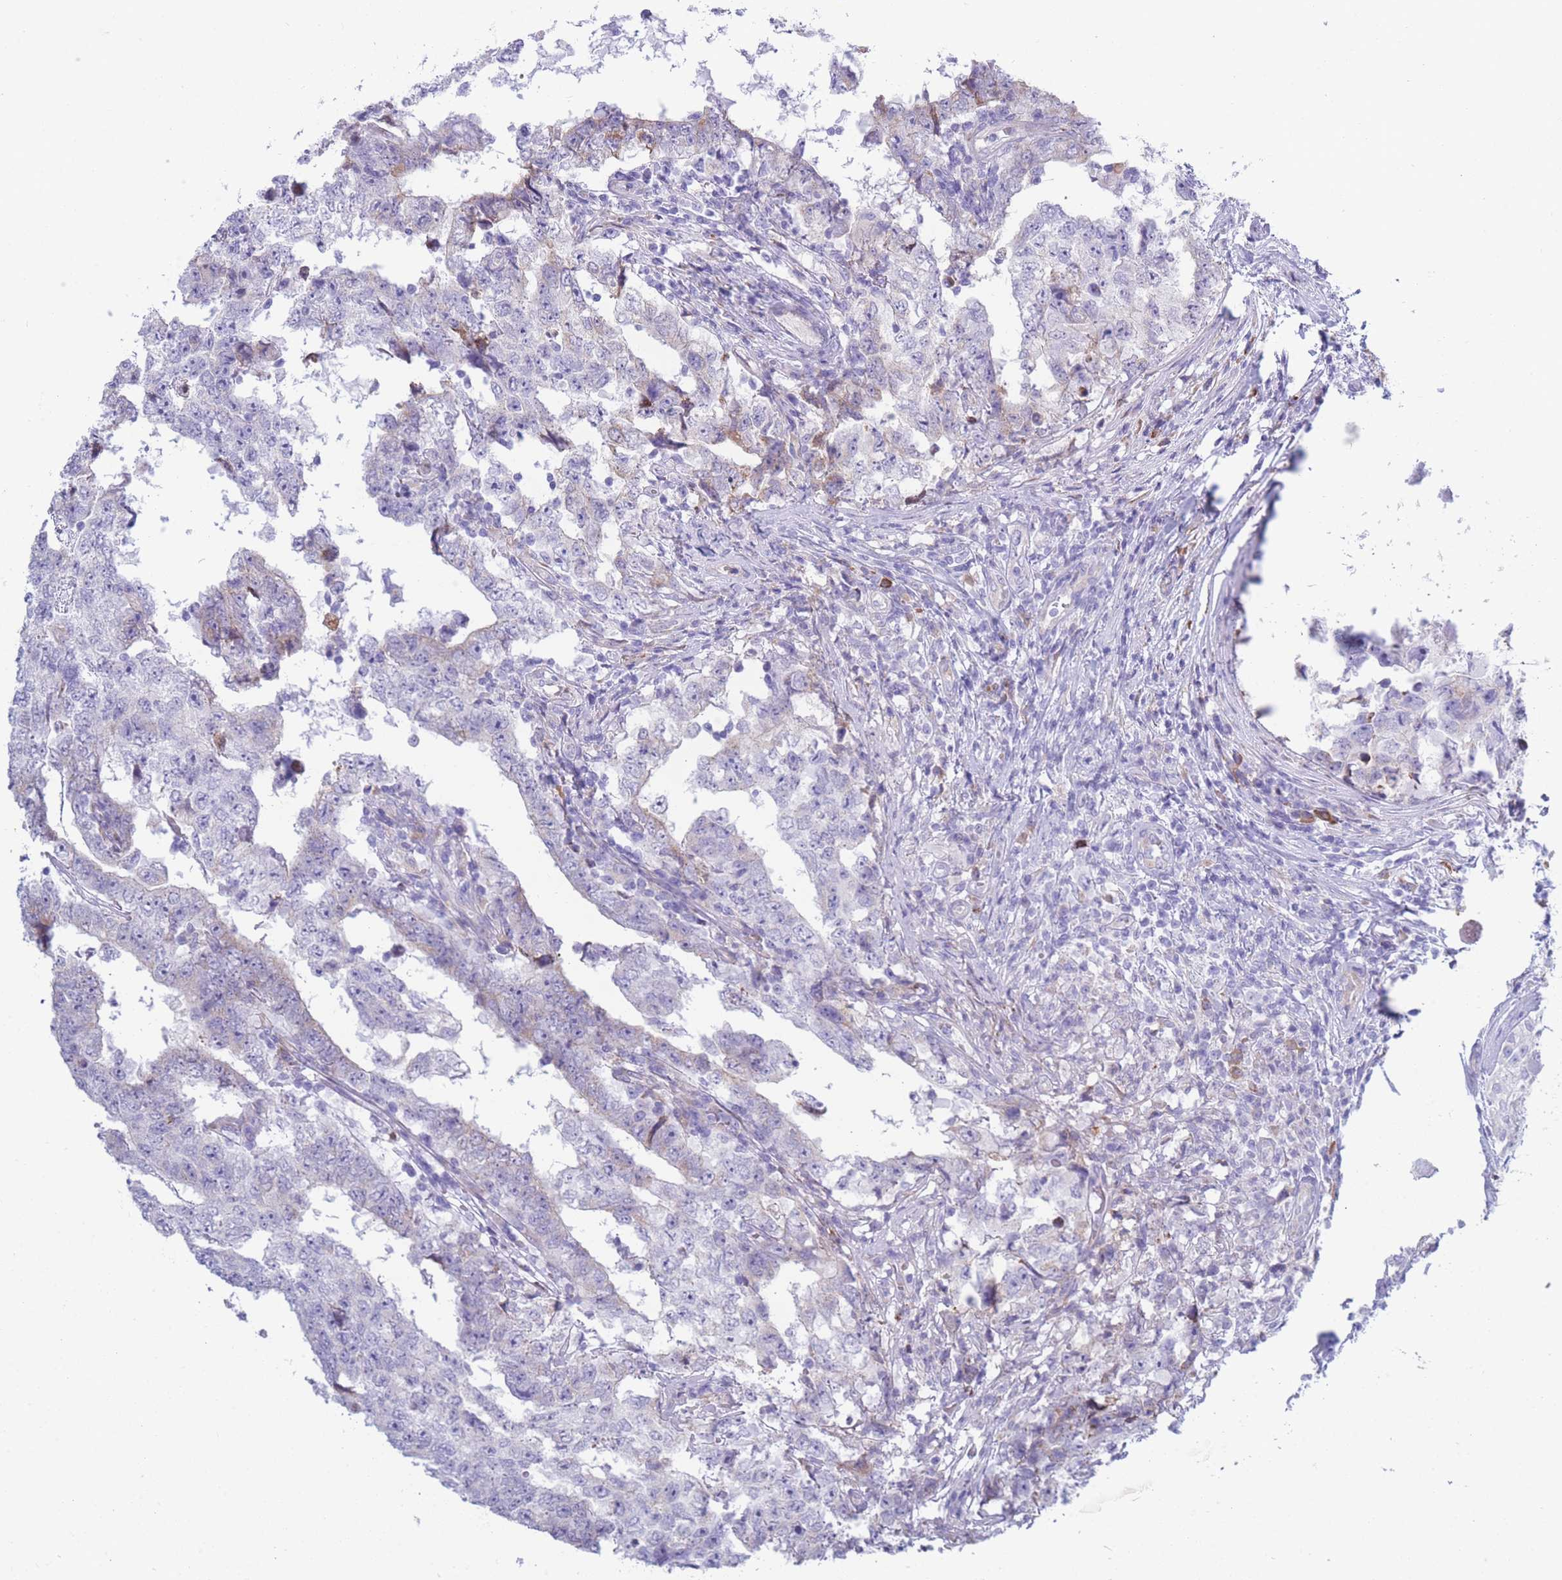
{"staining": {"intensity": "negative", "quantity": "none", "location": "none"}, "tissue": "testis cancer", "cell_type": "Tumor cells", "image_type": "cancer", "snomed": [{"axis": "morphology", "description": "Carcinoma, Embryonal, NOS"}, {"axis": "topography", "description": "Testis"}], "caption": "A photomicrograph of human testis embryonal carcinoma is negative for staining in tumor cells.", "gene": "XKR8", "patient": {"sex": "male", "age": 25}}